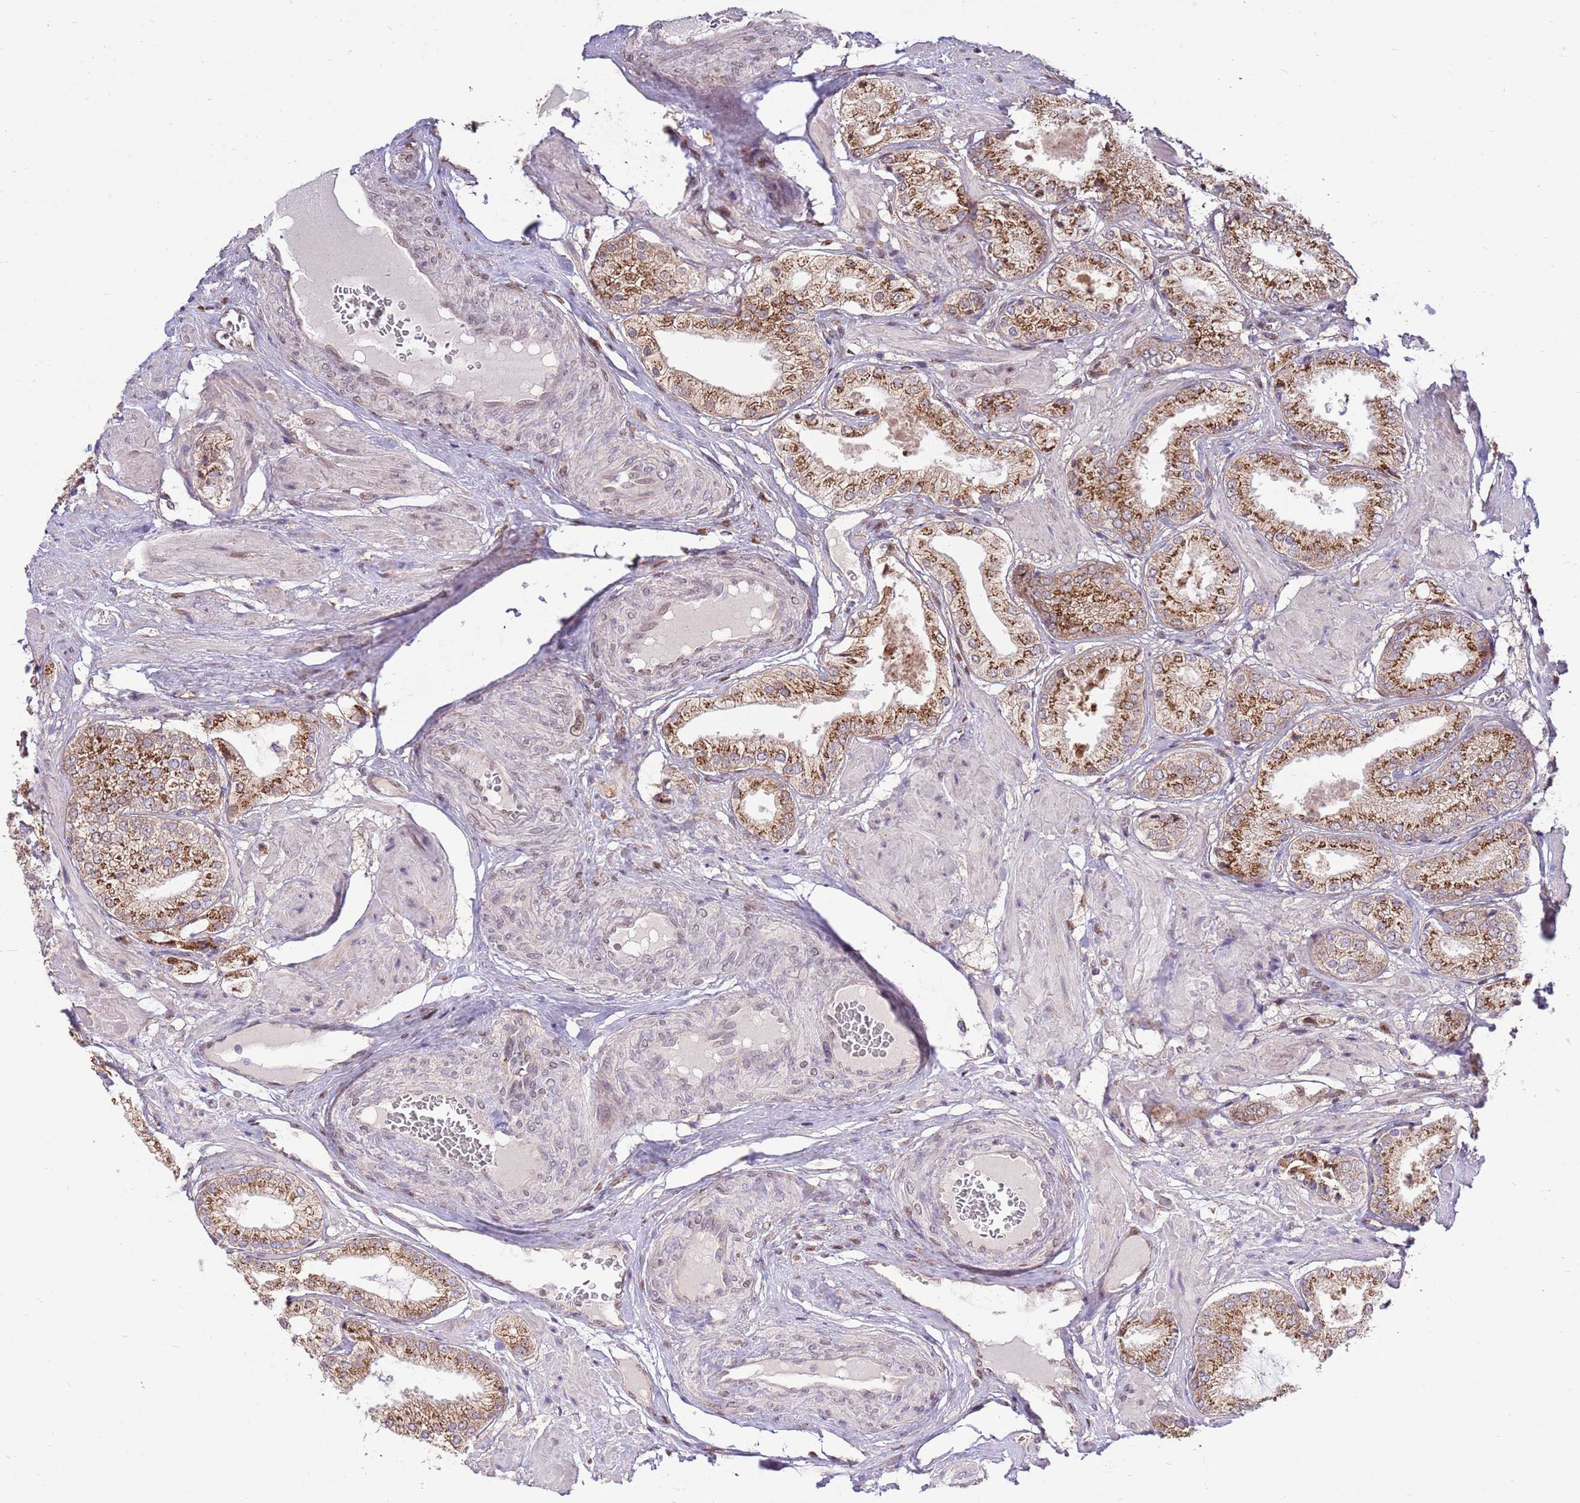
{"staining": {"intensity": "strong", "quantity": ">75%", "location": "cytoplasmic/membranous"}, "tissue": "prostate cancer", "cell_type": "Tumor cells", "image_type": "cancer", "snomed": [{"axis": "morphology", "description": "Adenocarcinoma, High grade"}, {"axis": "topography", "description": "Prostate and seminal vesicle, NOS"}], "caption": "This is an image of IHC staining of prostate high-grade adenocarcinoma, which shows strong expression in the cytoplasmic/membranous of tumor cells.", "gene": "ARL2BP", "patient": {"sex": "male", "age": 64}}